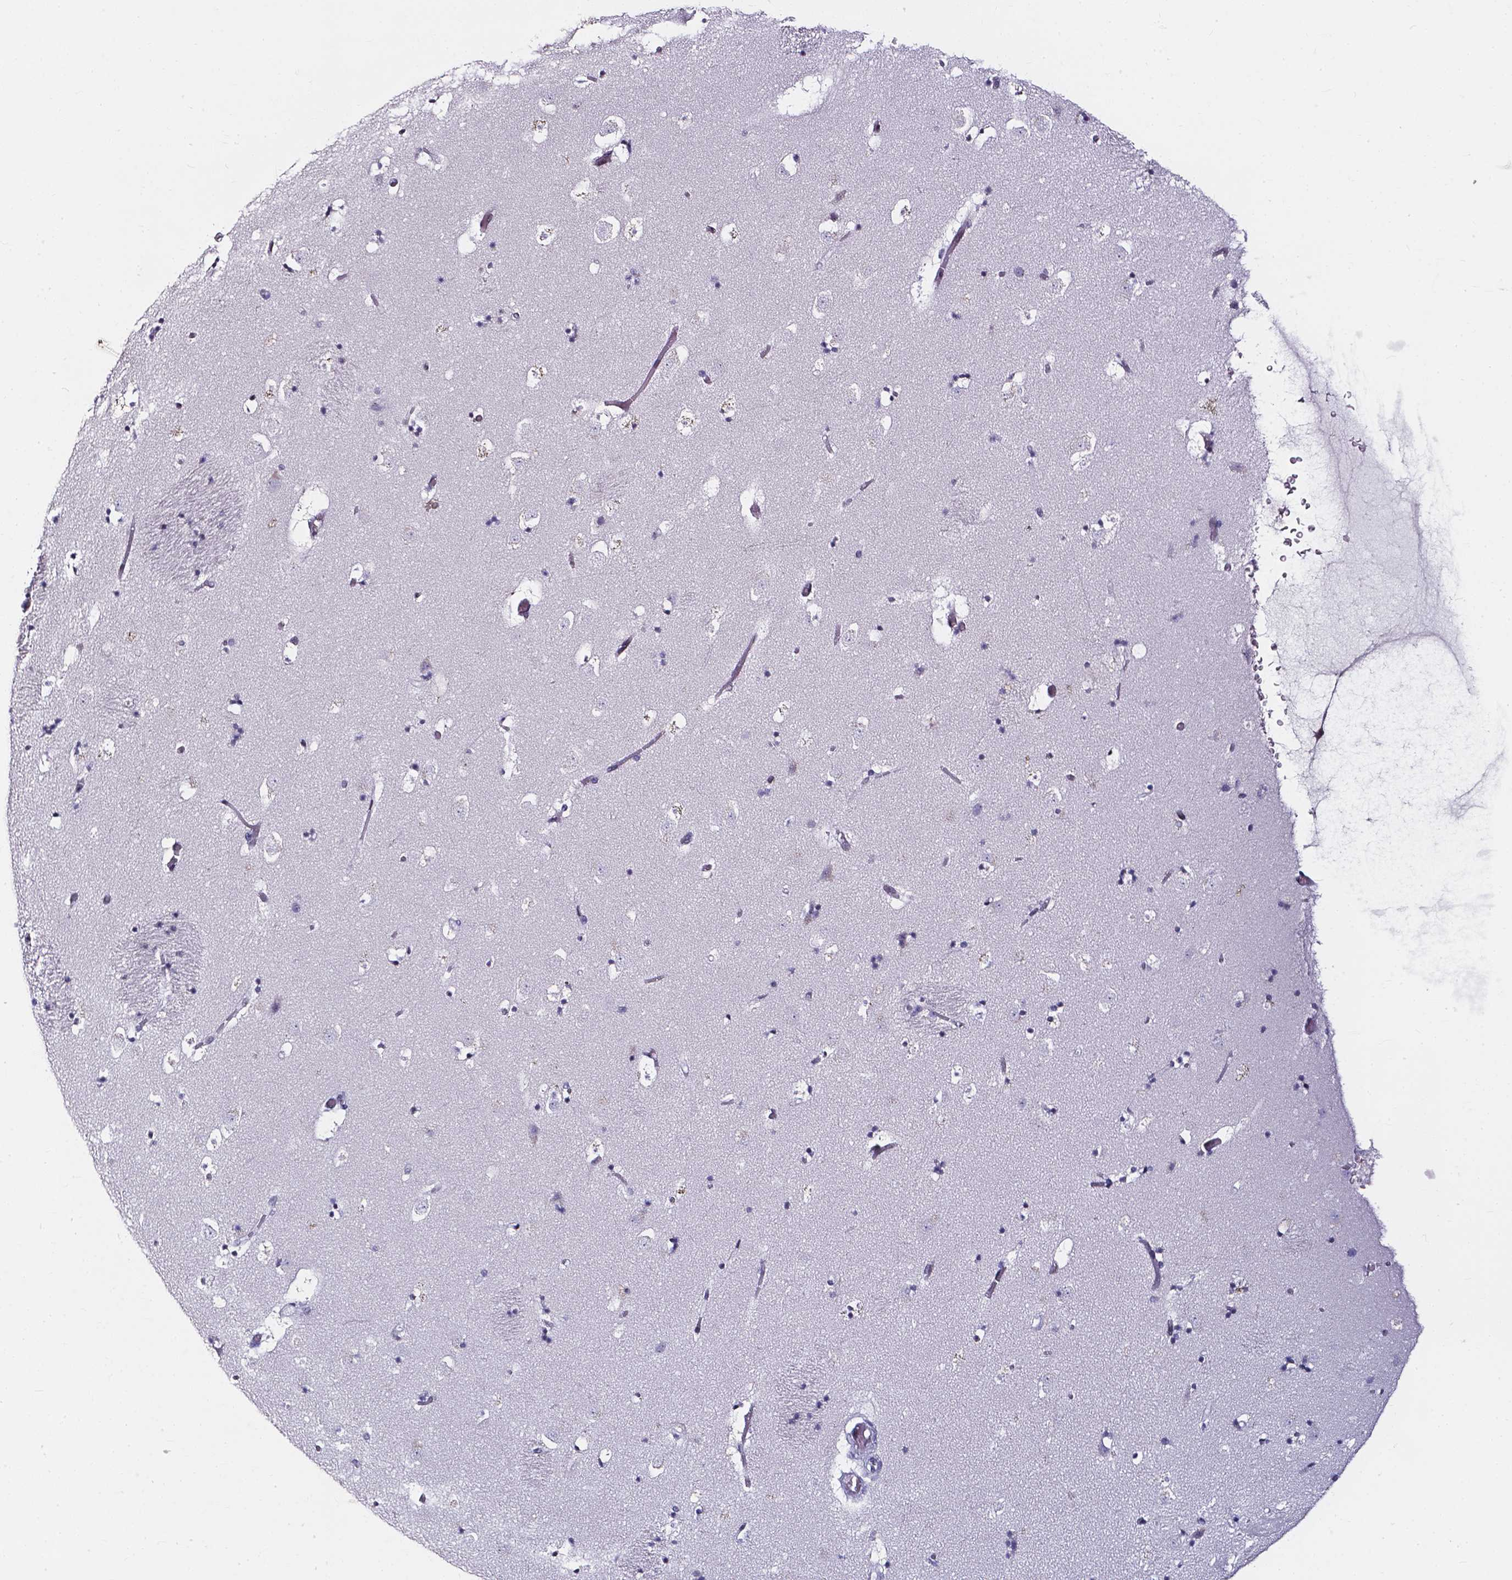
{"staining": {"intensity": "negative", "quantity": "none", "location": "none"}, "tissue": "caudate", "cell_type": "Glial cells", "image_type": "normal", "snomed": [{"axis": "morphology", "description": "Normal tissue, NOS"}, {"axis": "topography", "description": "Lateral ventricle wall"}], "caption": "Caudate stained for a protein using IHC displays no positivity glial cells.", "gene": "AKR1B10", "patient": {"sex": "female", "age": 42}}